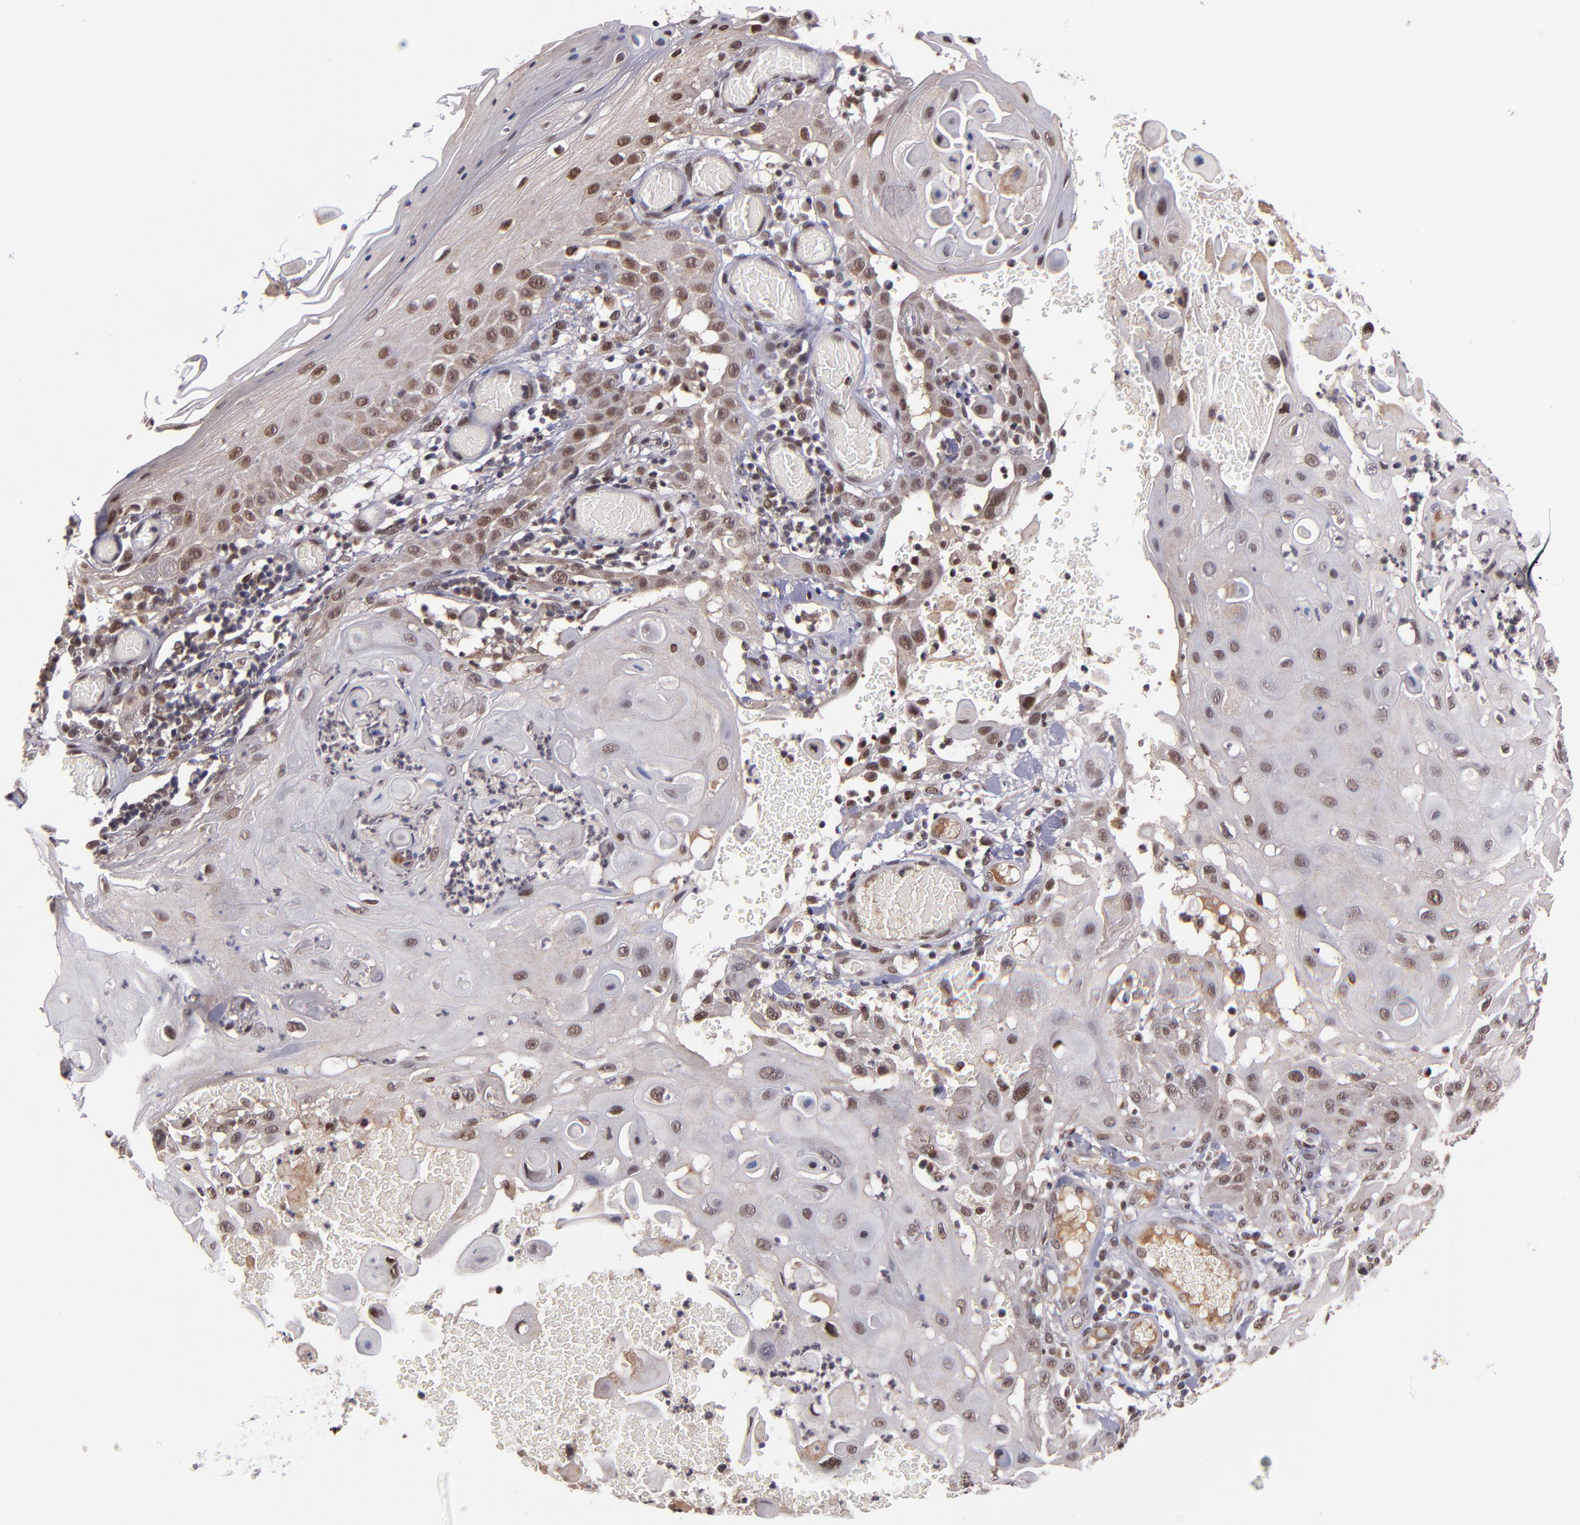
{"staining": {"intensity": "moderate", "quantity": ">75%", "location": "nuclear"}, "tissue": "skin cancer", "cell_type": "Tumor cells", "image_type": "cancer", "snomed": [{"axis": "morphology", "description": "Squamous cell carcinoma, NOS"}, {"axis": "topography", "description": "Skin"}], "caption": "Protein analysis of squamous cell carcinoma (skin) tissue displays moderate nuclear positivity in approximately >75% of tumor cells.", "gene": "EP300", "patient": {"sex": "male", "age": 24}}